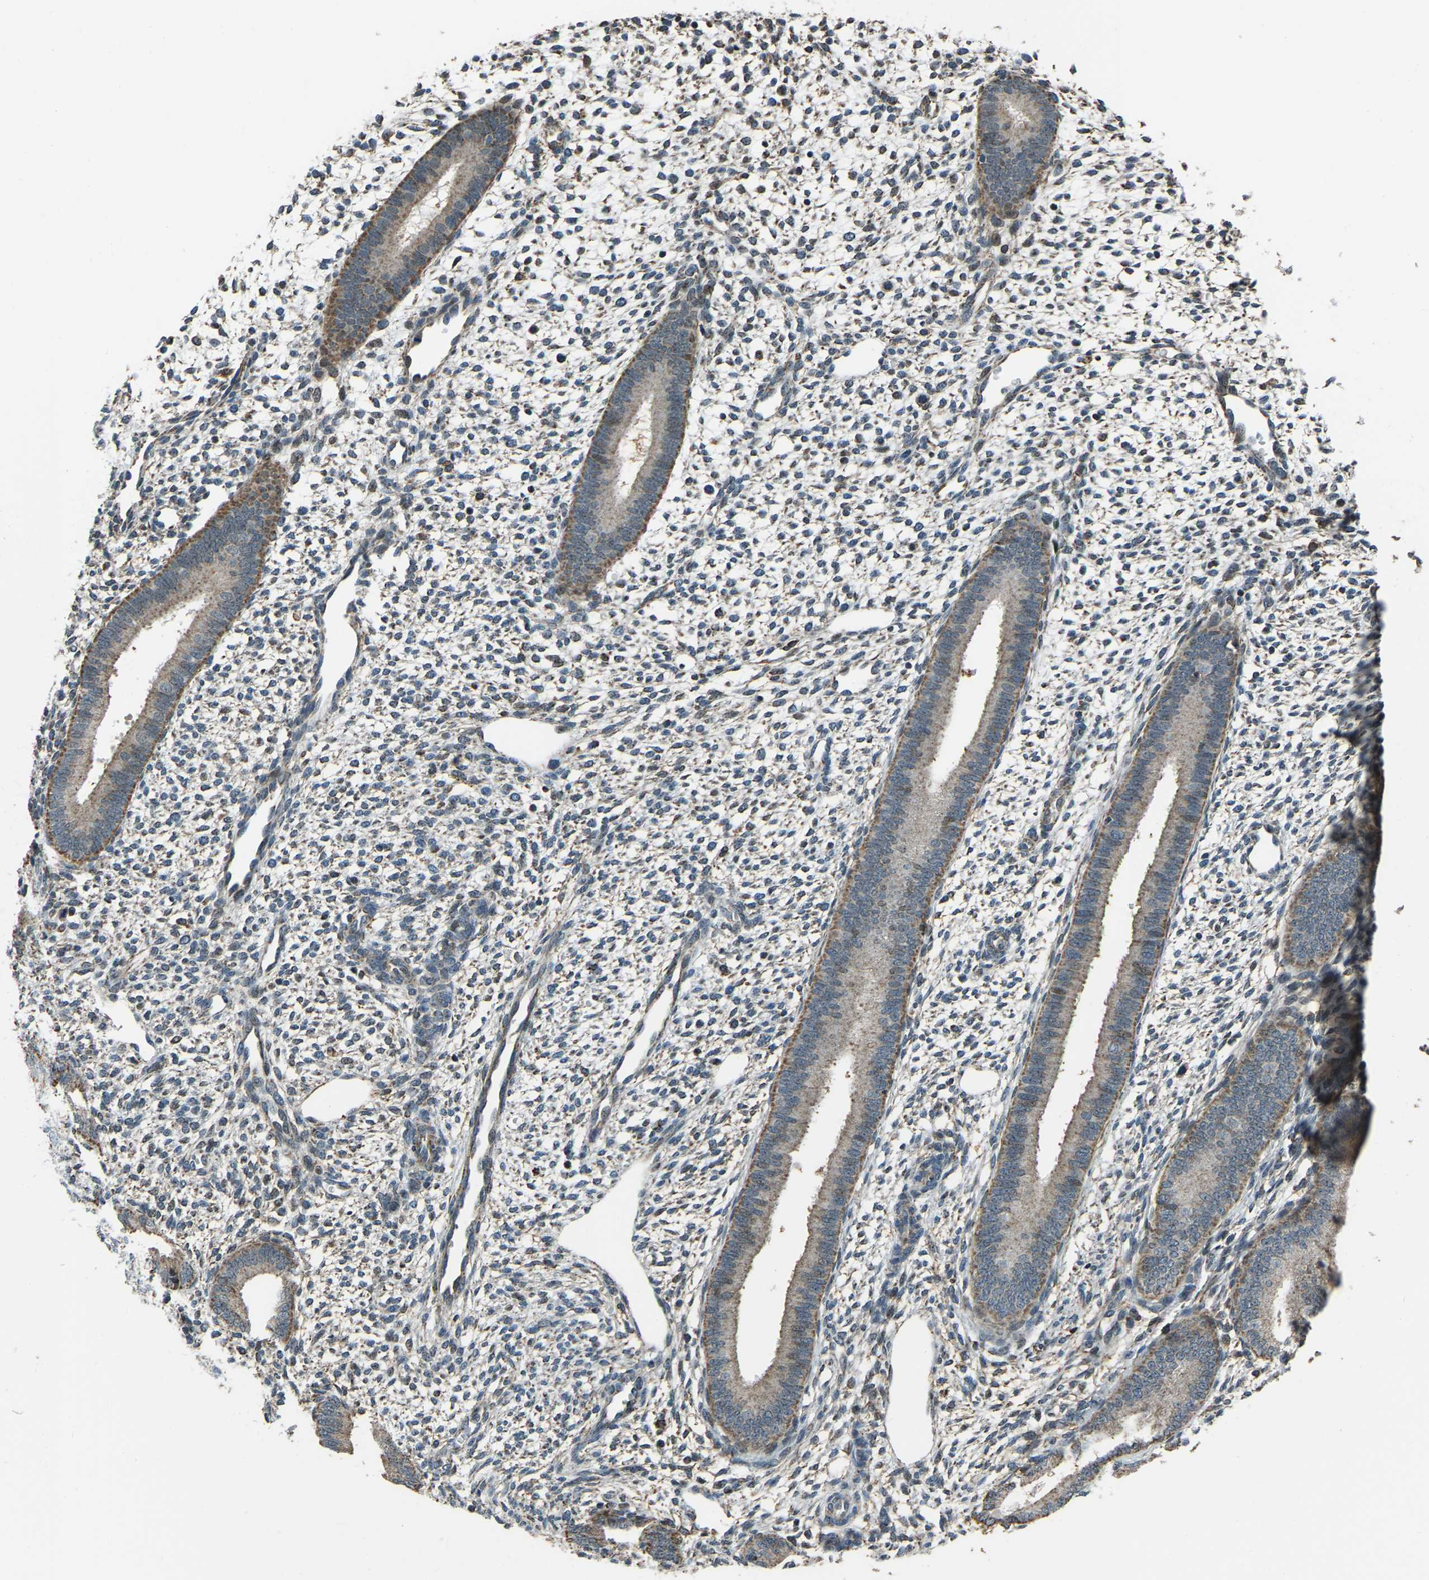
{"staining": {"intensity": "moderate", "quantity": "<25%", "location": "cytoplasmic/membranous"}, "tissue": "endometrium", "cell_type": "Cells in endometrial stroma", "image_type": "normal", "snomed": [{"axis": "morphology", "description": "Normal tissue, NOS"}, {"axis": "topography", "description": "Endometrium"}], "caption": "An image of human endometrium stained for a protein reveals moderate cytoplasmic/membranous brown staining in cells in endometrial stroma.", "gene": "RBM33", "patient": {"sex": "female", "age": 46}}